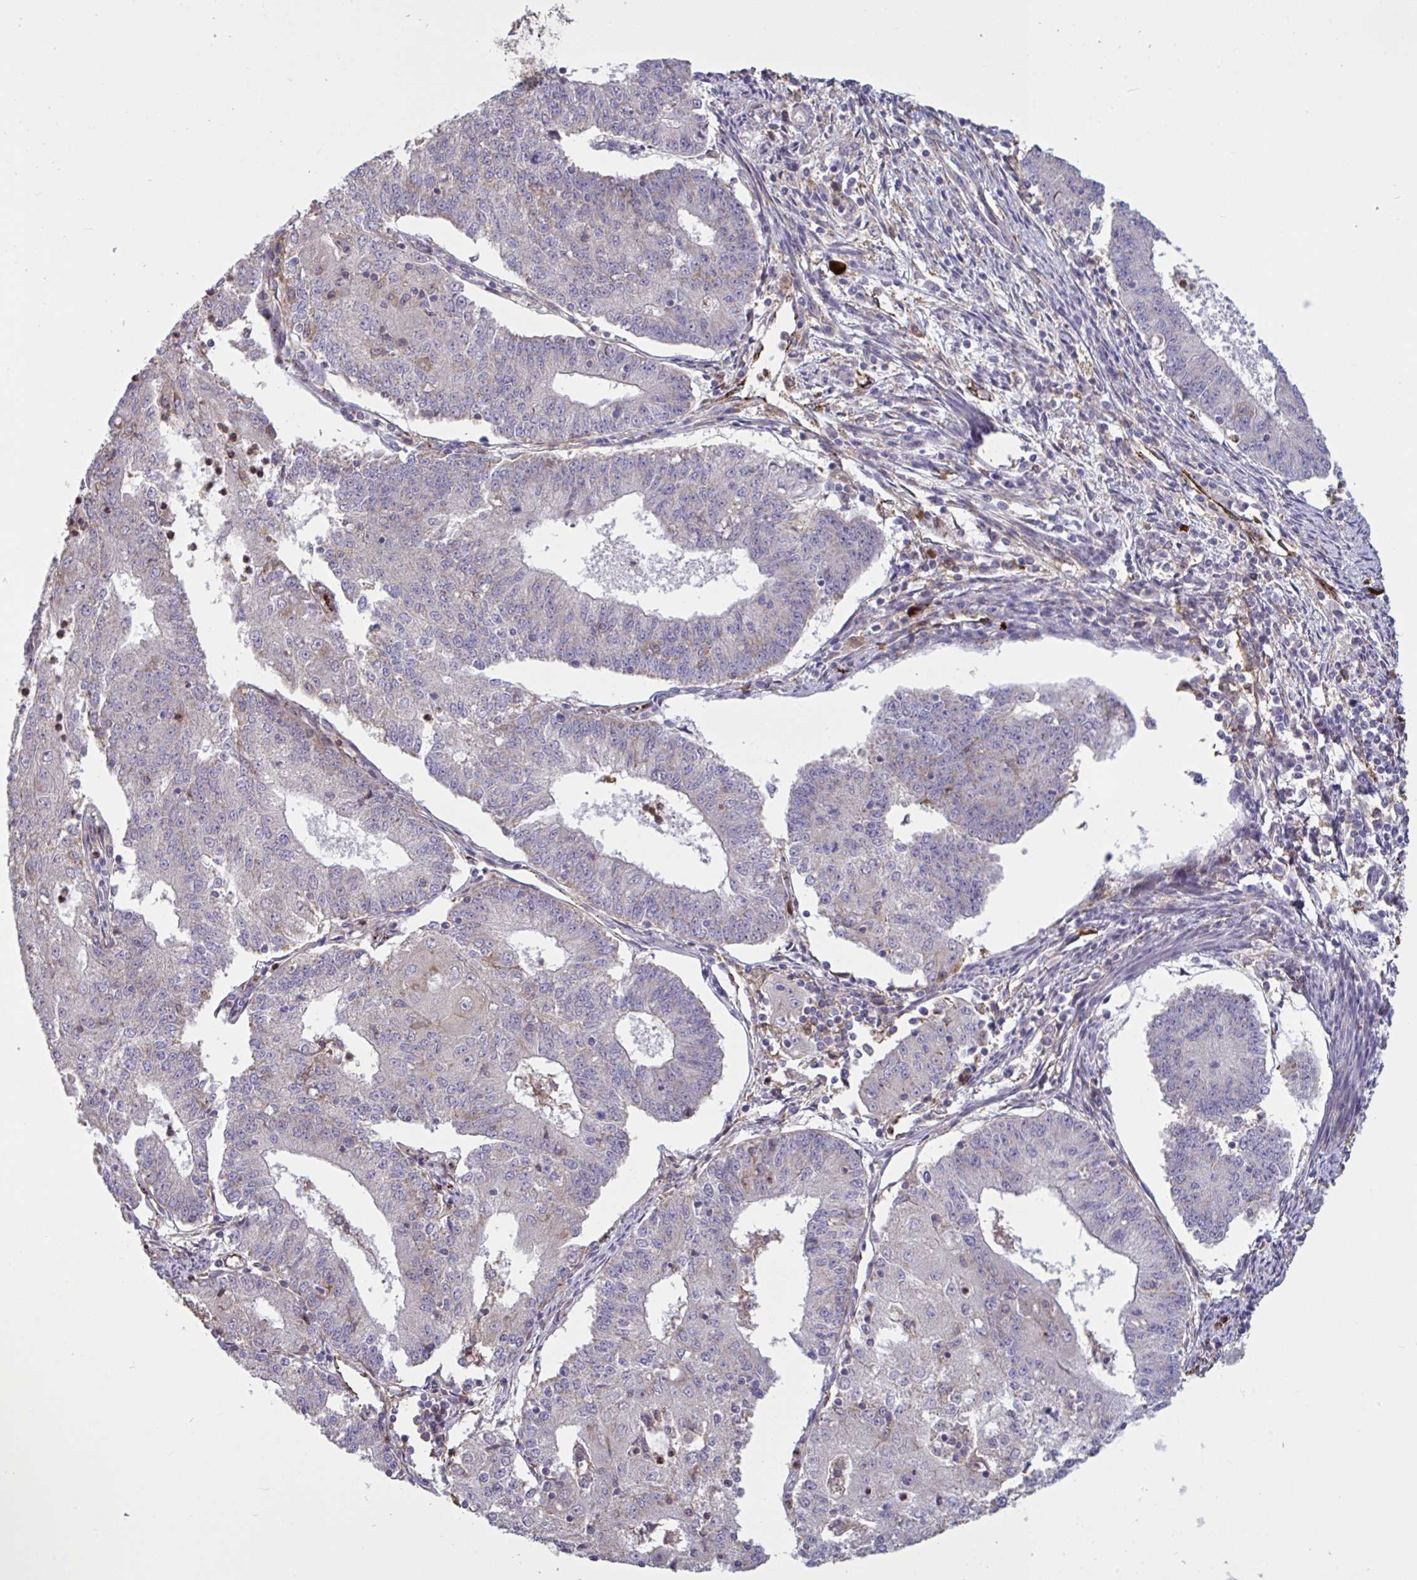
{"staining": {"intensity": "weak", "quantity": "<25%", "location": "cytoplasmic/membranous"}, "tissue": "endometrial cancer", "cell_type": "Tumor cells", "image_type": "cancer", "snomed": [{"axis": "morphology", "description": "Adenocarcinoma, NOS"}, {"axis": "topography", "description": "Endometrium"}], "caption": "Micrograph shows no protein expression in tumor cells of endometrial cancer tissue.", "gene": "CD101", "patient": {"sex": "female", "age": 56}}